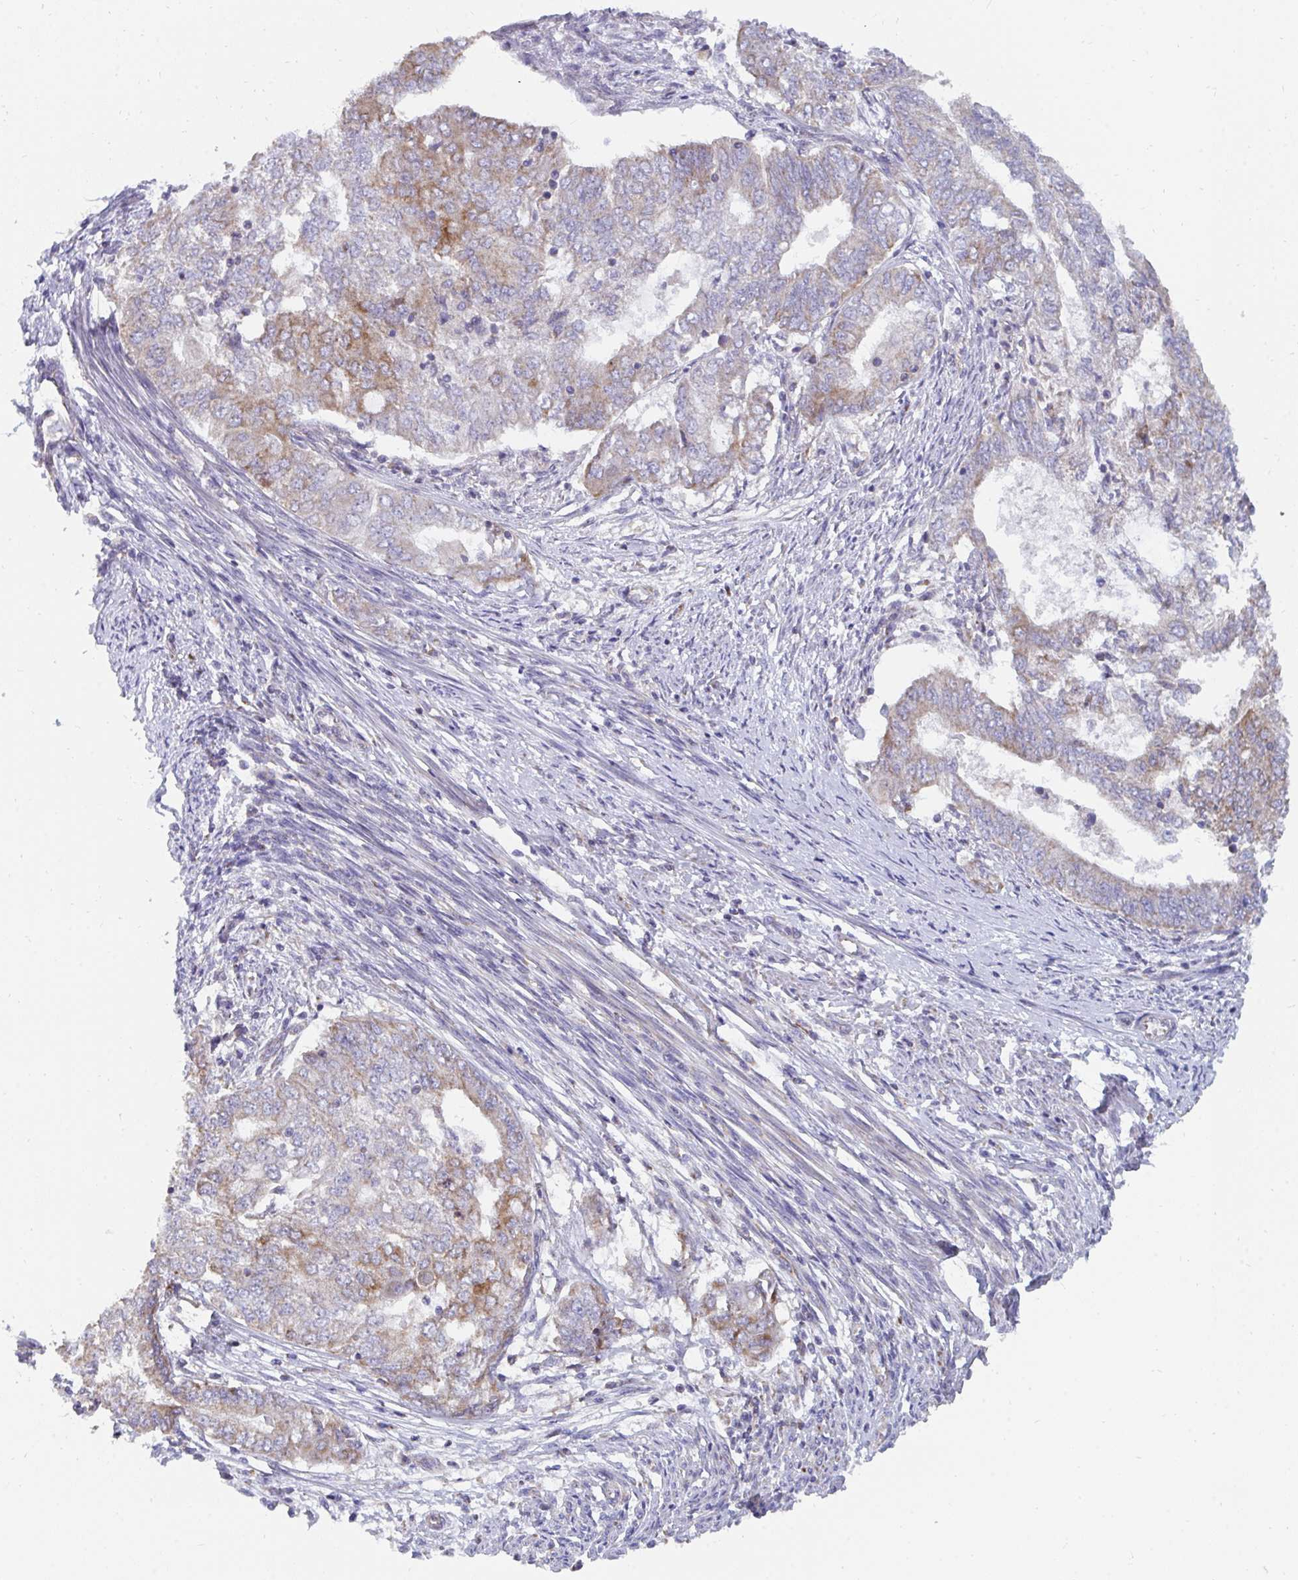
{"staining": {"intensity": "moderate", "quantity": "<25%", "location": "cytoplasmic/membranous"}, "tissue": "endometrial cancer", "cell_type": "Tumor cells", "image_type": "cancer", "snomed": [{"axis": "morphology", "description": "Adenocarcinoma, NOS"}, {"axis": "topography", "description": "Endometrium"}], "caption": "This is a photomicrograph of immunohistochemistry (IHC) staining of endometrial adenocarcinoma, which shows moderate expression in the cytoplasmic/membranous of tumor cells.", "gene": "PC", "patient": {"sex": "female", "age": 62}}